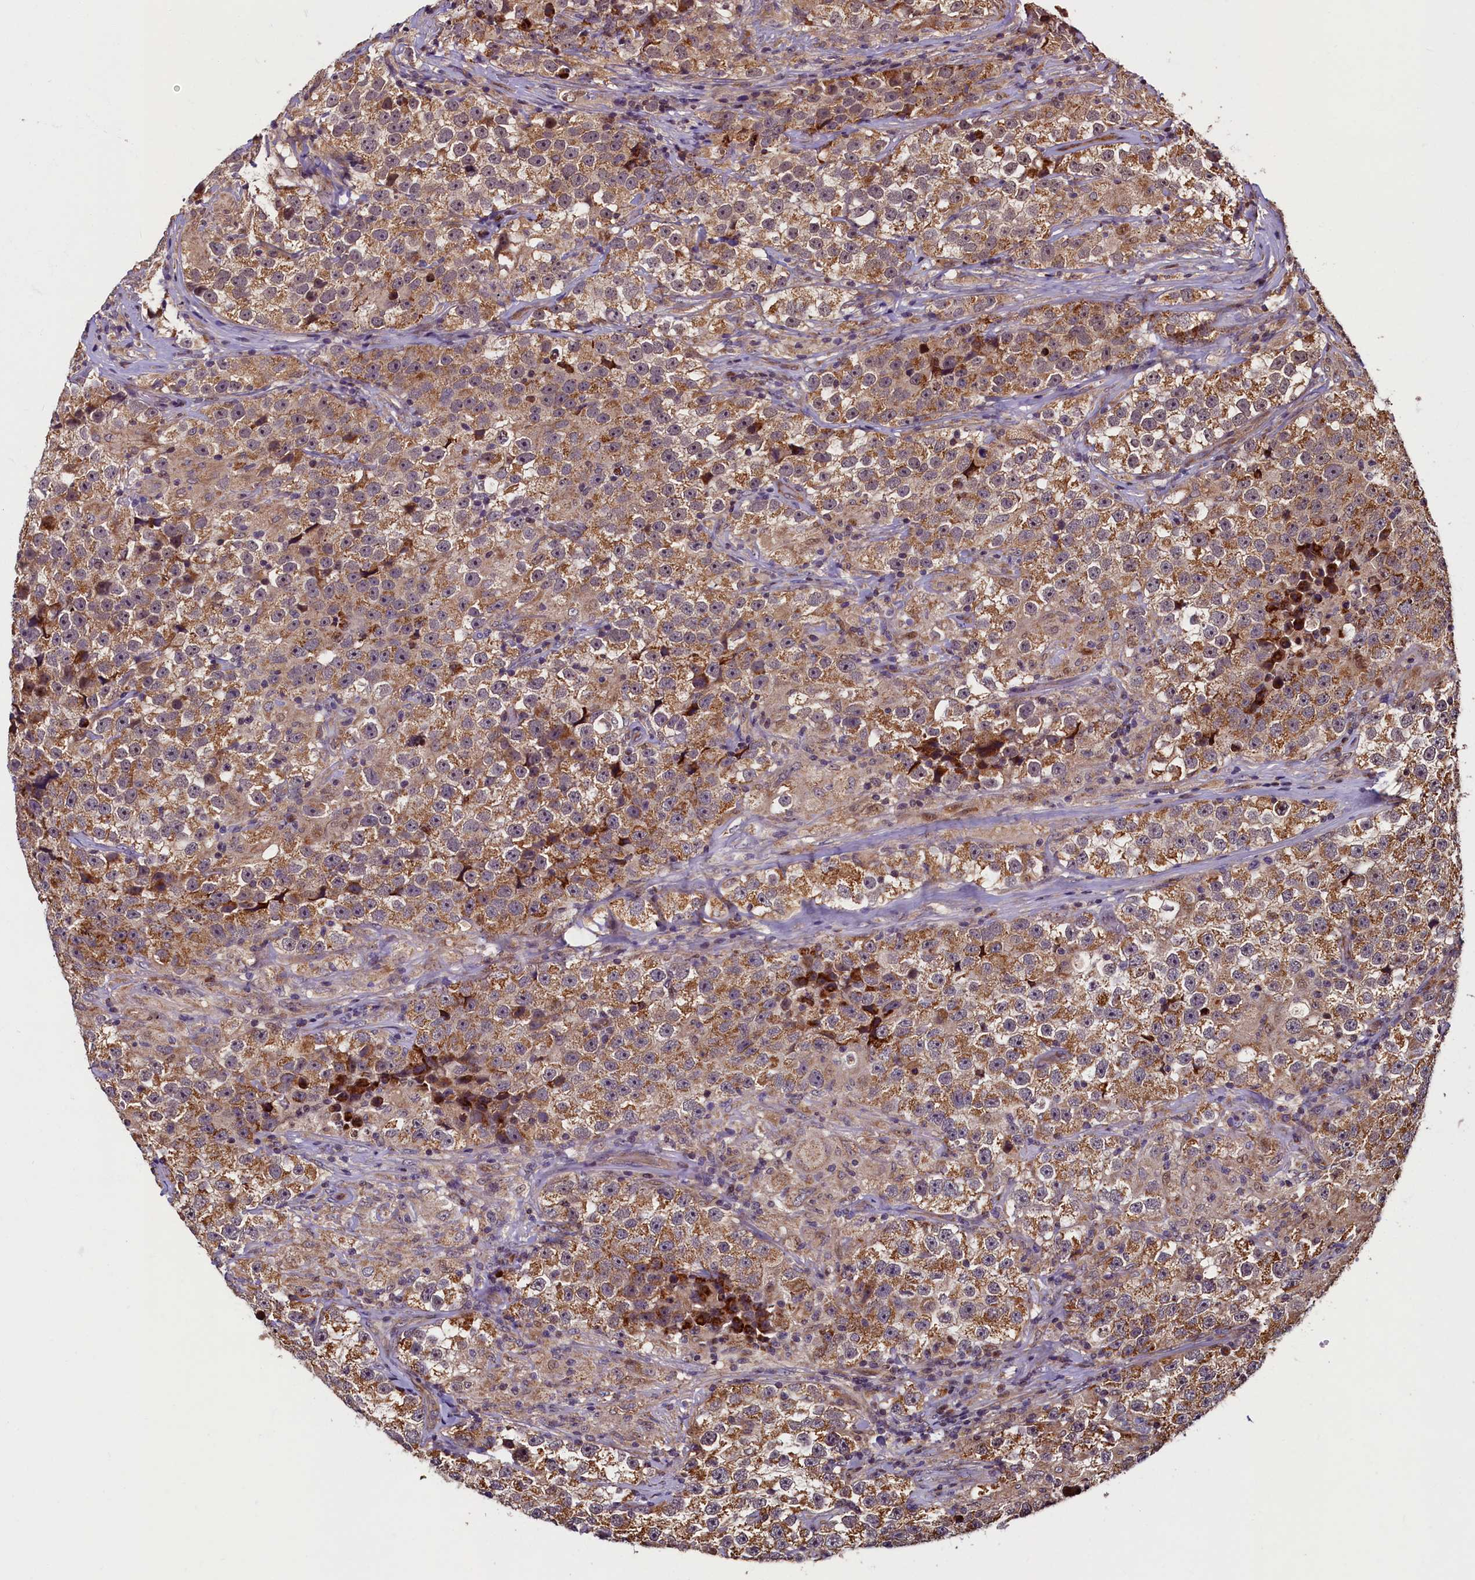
{"staining": {"intensity": "moderate", "quantity": ">75%", "location": "cytoplasmic/membranous"}, "tissue": "testis cancer", "cell_type": "Tumor cells", "image_type": "cancer", "snomed": [{"axis": "morphology", "description": "Seminoma, NOS"}, {"axis": "topography", "description": "Testis"}], "caption": "Testis cancer tissue displays moderate cytoplasmic/membranous expression in approximately >75% of tumor cells, visualized by immunohistochemistry. The protein of interest is shown in brown color, while the nuclei are stained blue.", "gene": "NCKAP5L", "patient": {"sex": "male", "age": 46}}